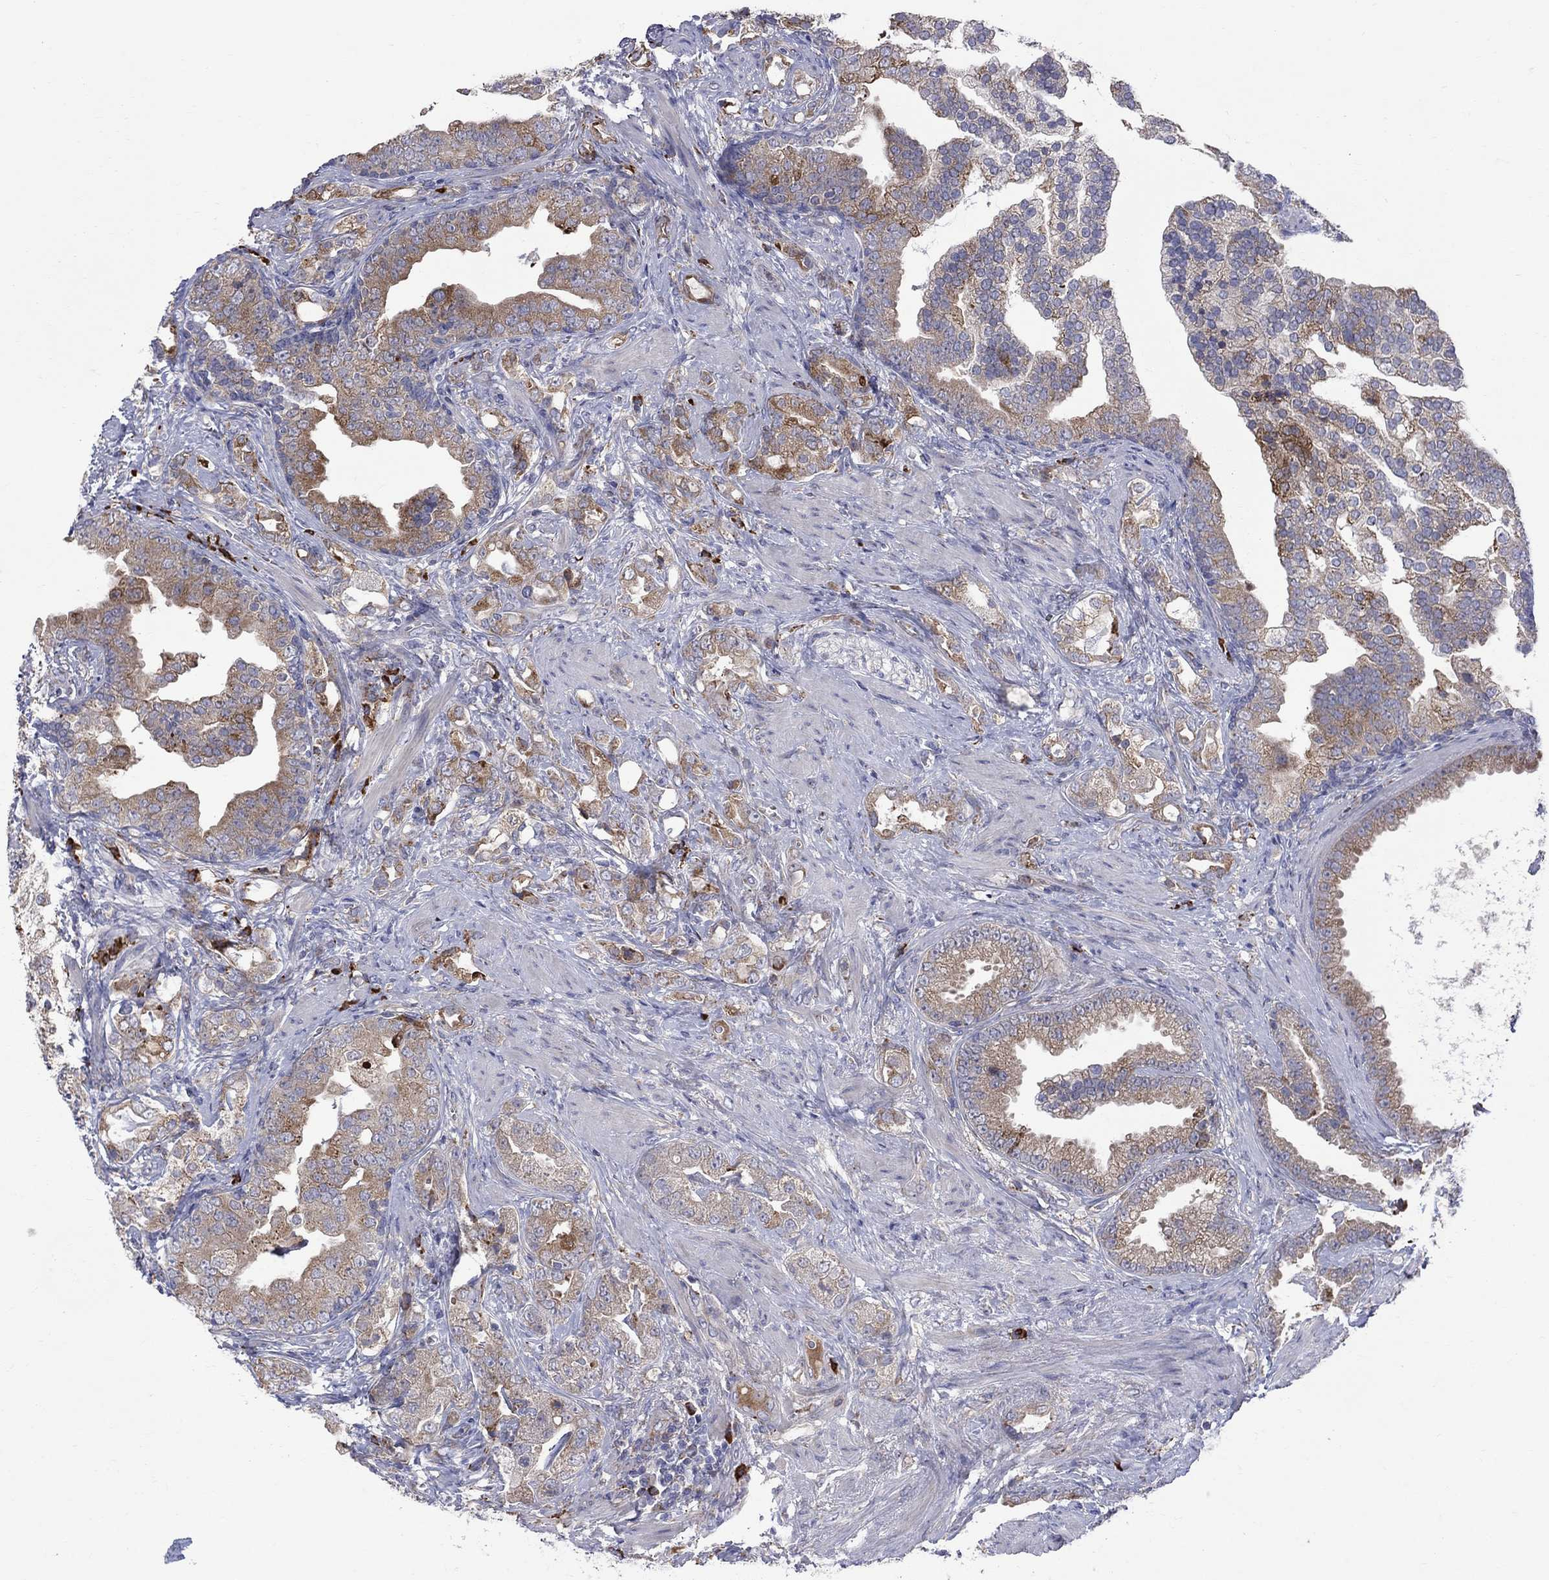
{"staining": {"intensity": "moderate", "quantity": "25%-75%", "location": "cytoplasmic/membranous"}, "tissue": "prostate cancer", "cell_type": "Tumor cells", "image_type": "cancer", "snomed": [{"axis": "morphology", "description": "Adenocarcinoma, NOS"}, {"axis": "topography", "description": "Prostate"}], "caption": "Human adenocarcinoma (prostate) stained for a protein (brown) displays moderate cytoplasmic/membranous positive positivity in approximately 25%-75% of tumor cells.", "gene": "ASNS", "patient": {"sex": "male", "age": 57}}